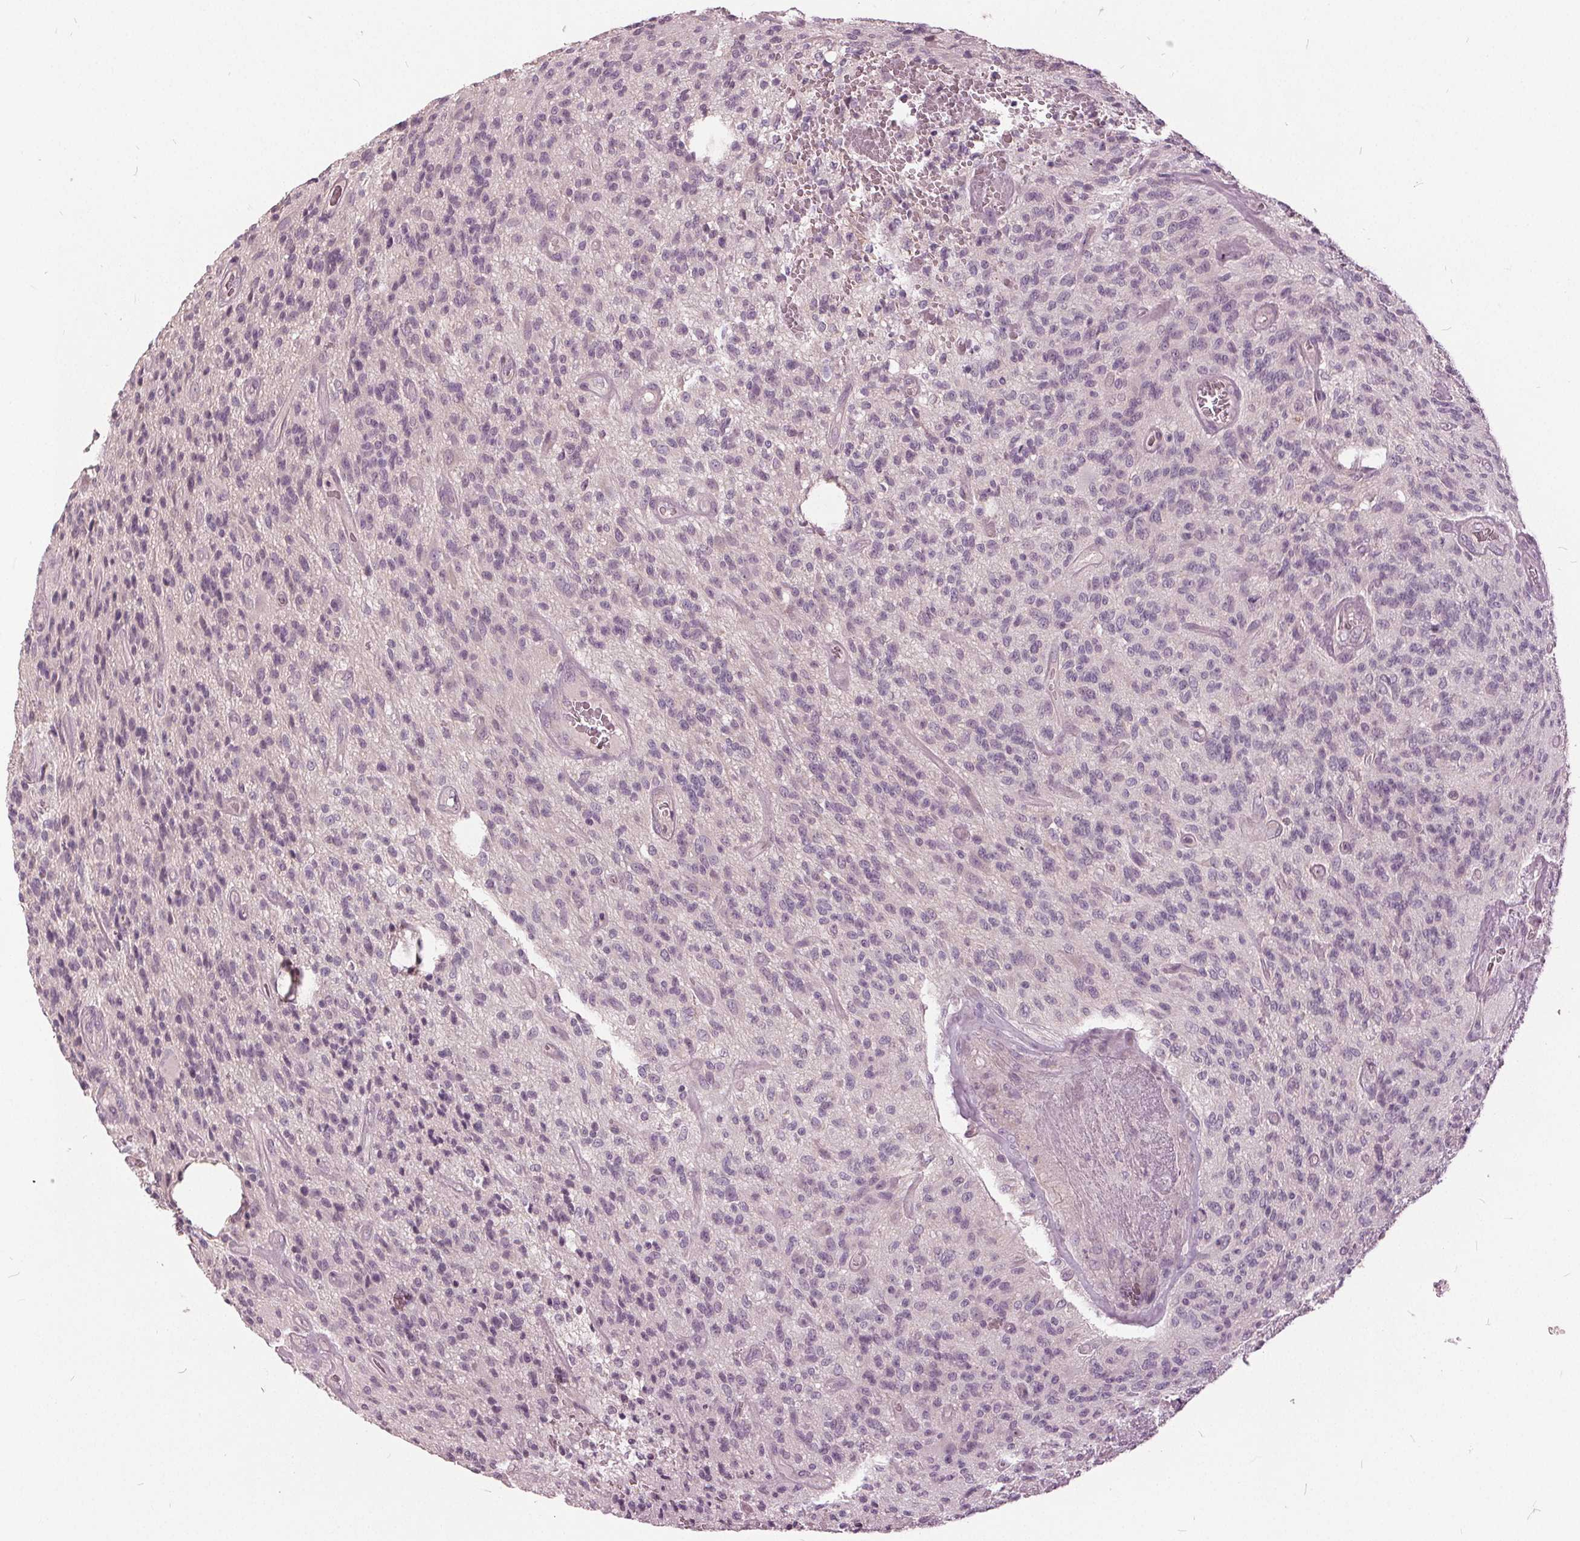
{"staining": {"intensity": "negative", "quantity": "none", "location": "none"}, "tissue": "glioma", "cell_type": "Tumor cells", "image_type": "cancer", "snomed": [{"axis": "morphology", "description": "Glioma, malignant, High grade"}, {"axis": "topography", "description": "Brain"}], "caption": "IHC histopathology image of glioma stained for a protein (brown), which demonstrates no staining in tumor cells.", "gene": "KLK13", "patient": {"sex": "male", "age": 76}}